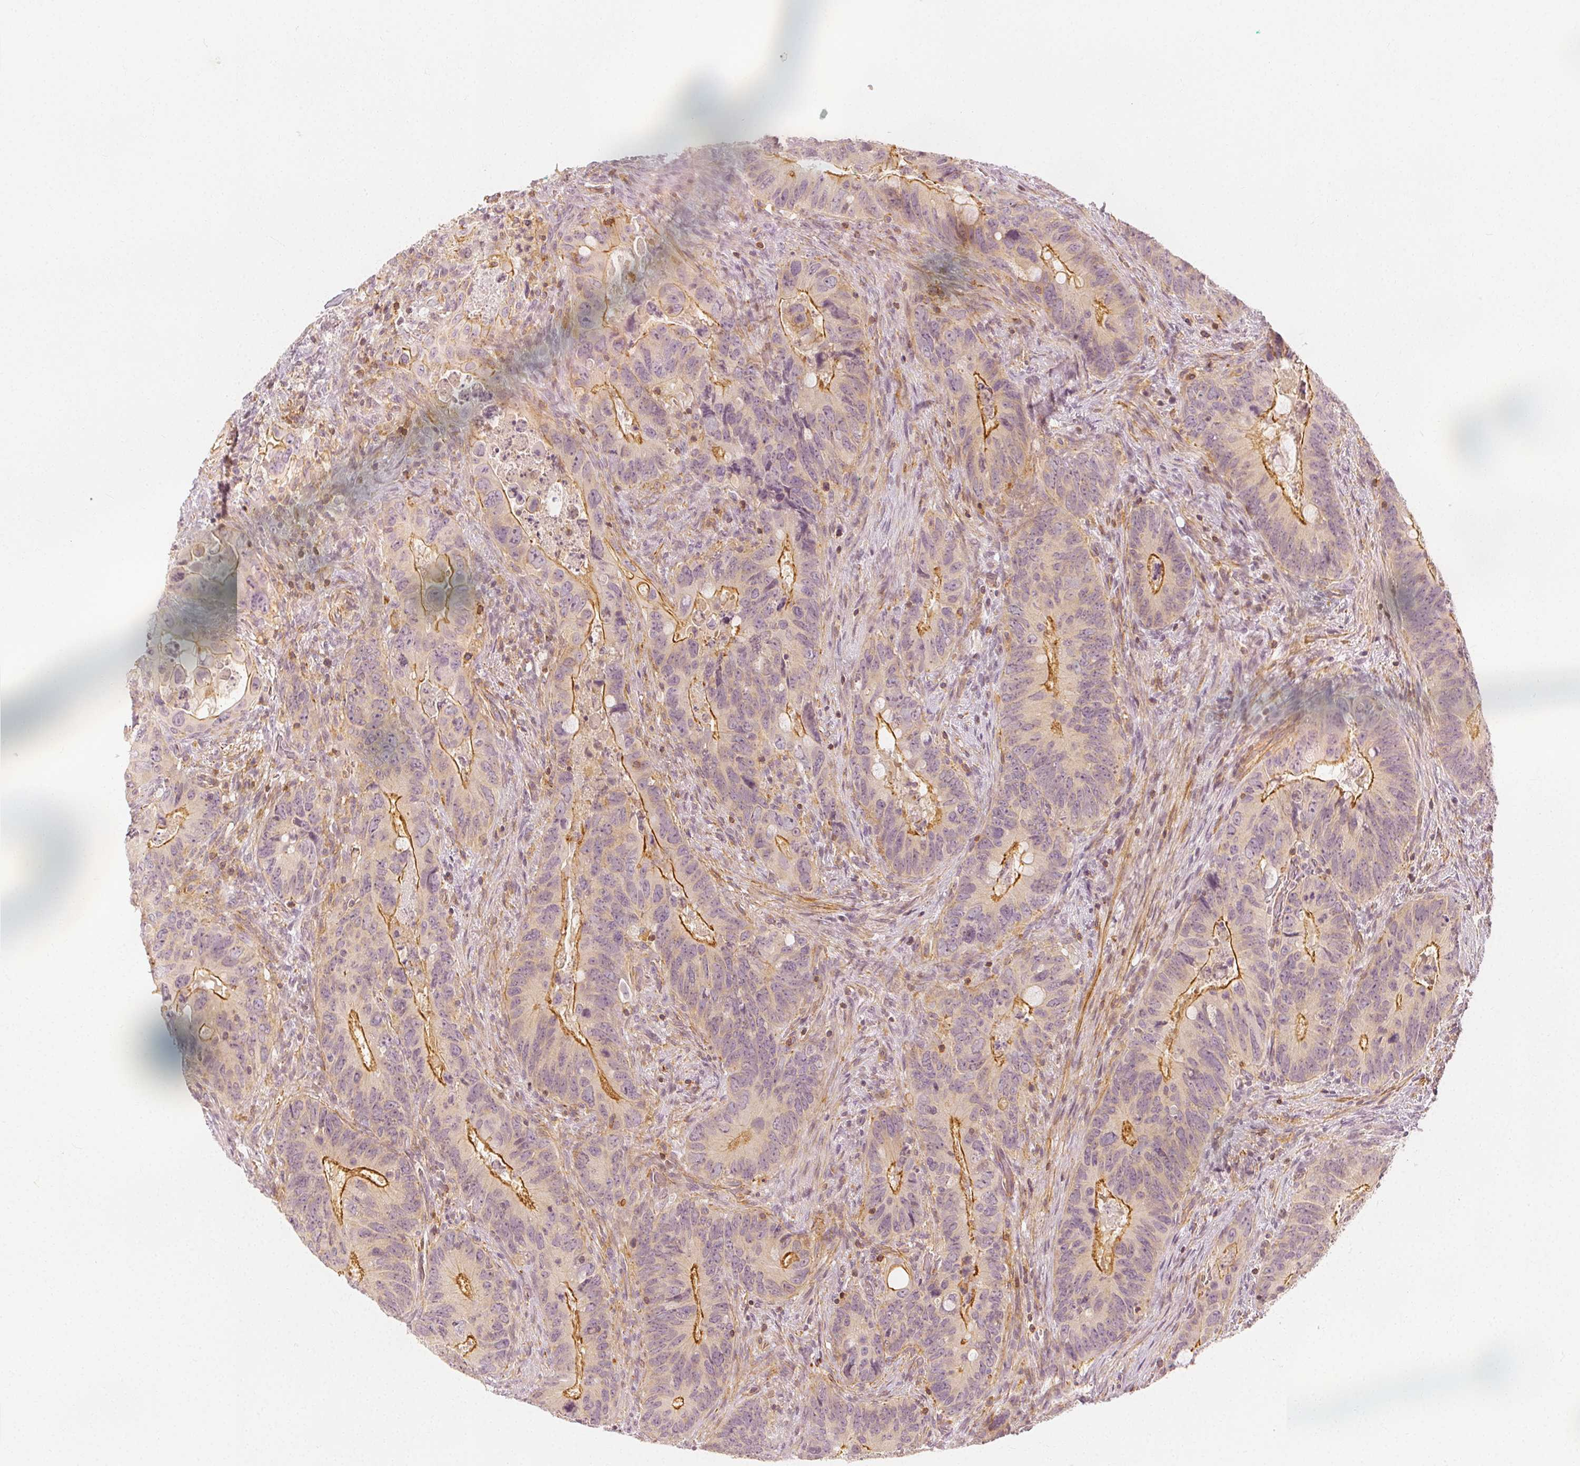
{"staining": {"intensity": "moderate", "quantity": "25%-75%", "location": "cytoplasmic/membranous"}, "tissue": "colorectal cancer", "cell_type": "Tumor cells", "image_type": "cancer", "snomed": [{"axis": "morphology", "description": "Adenocarcinoma, NOS"}, {"axis": "topography", "description": "Rectum"}], "caption": "An image of adenocarcinoma (colorectal) stained for a protein demonstrates moderate cytoplasmic/membranous brown staining in tumor cells.", "gene": "ARHGAP26", "patient": {"sex": "male", "age": 78}}